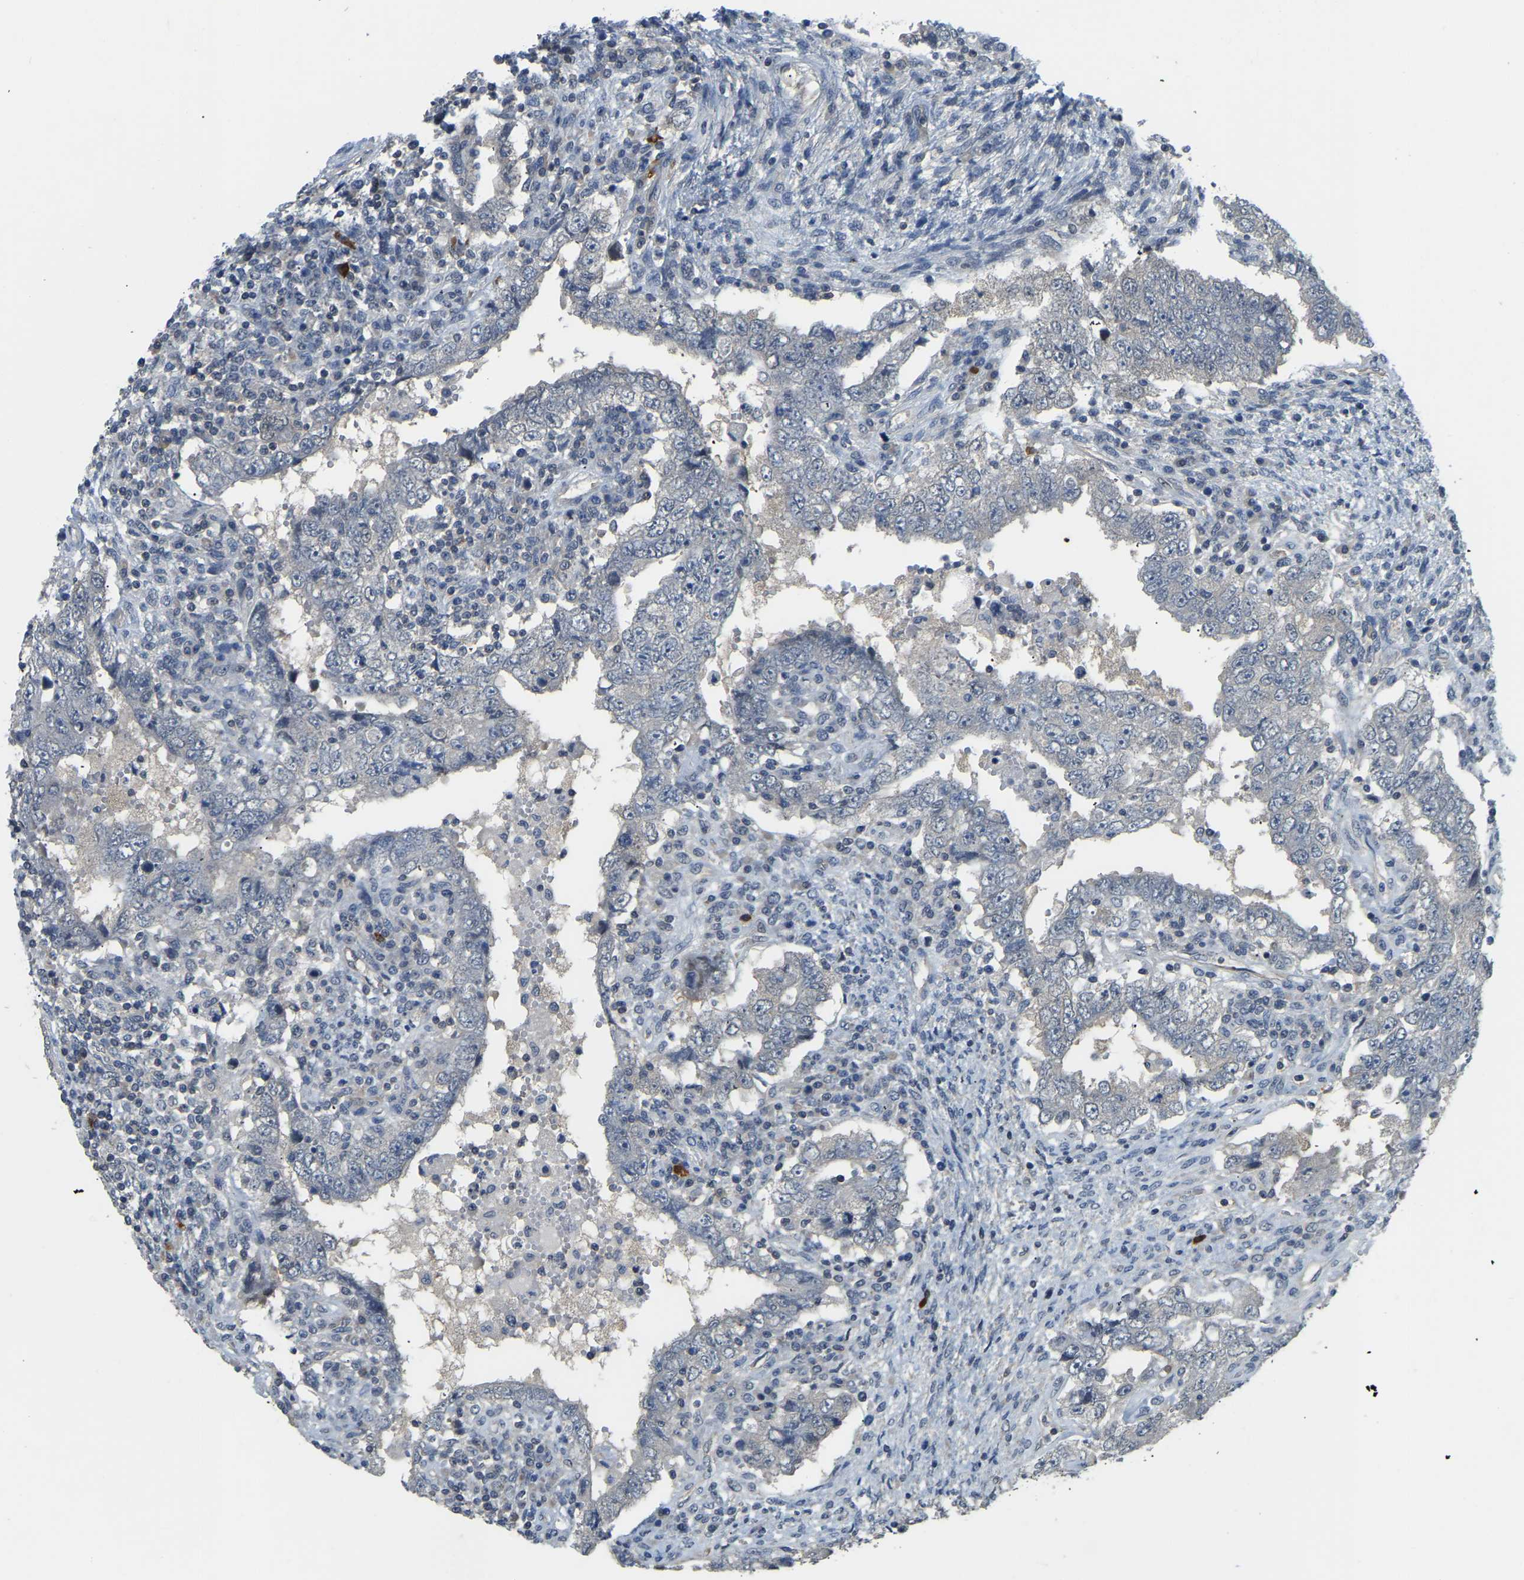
{"staining": {"intensity": "negative", "quantity": "none", "location": "none"}, "tissue": "testis cancer", "cell_type": "Tumor cells", "image_type": "cancer", "snomed": [{"axis": "morphology", "description": "Carcinoma, Embryonal, NOS"}, {"axis": "topography", "description": "Testis"}], "caption": "Testis cancer (embryonal carcinoma) was stained to show a protein in brown. There is no significant staining in tumor cells. (DAB immunohistochemistry with hematoxylin counter stain).", "gene": "AHNAK", "patient": {"sex": "male", "age": 26}}